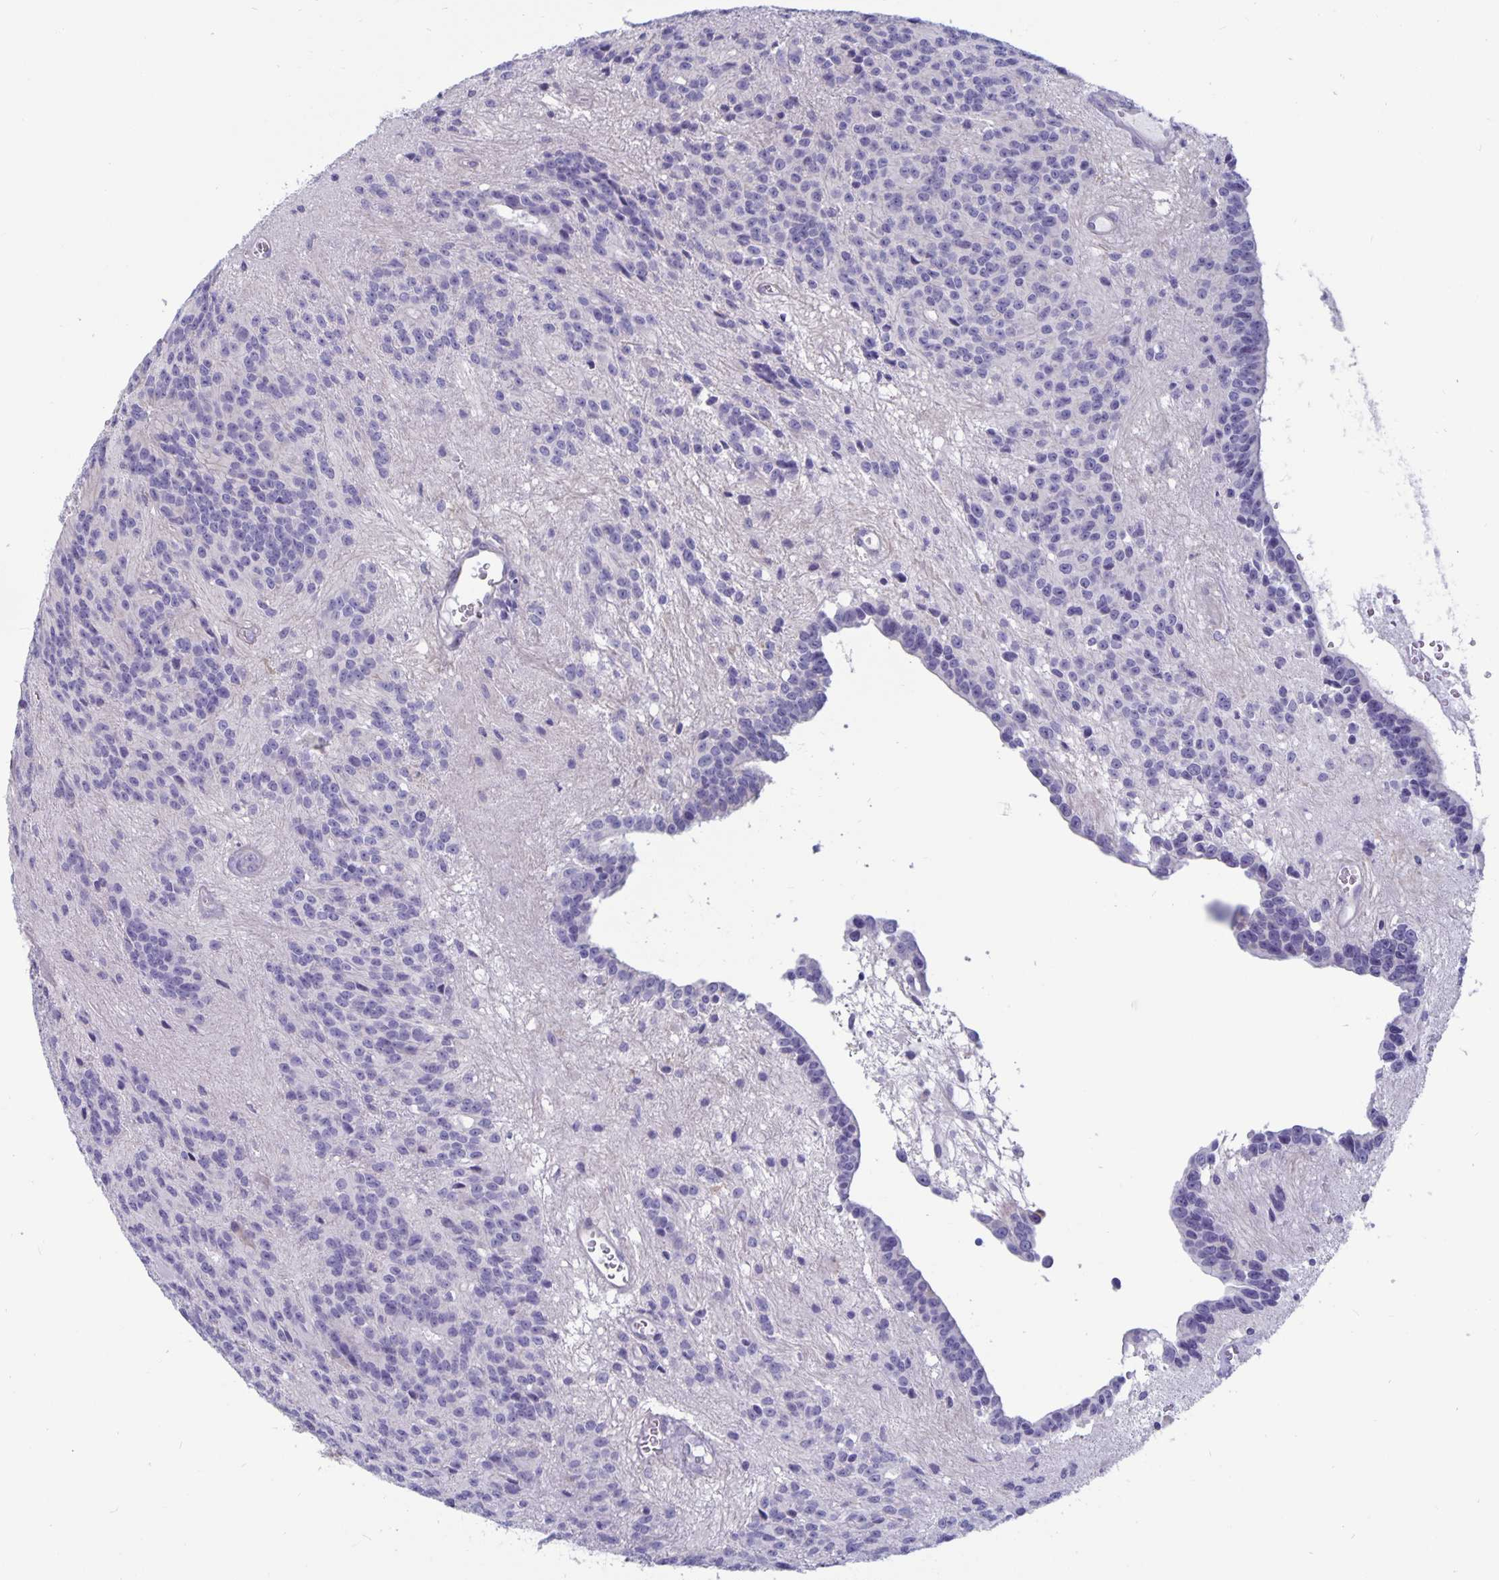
{"staining": {"intensity": "negative", "quantity": "none", "location": "none"}, "tissue": "glioma", "cell_type": "Tumor cells", "image_type": "cancer", "snomed": [{"axis": "morphology", "description": "Glioma, malignant, Low grade"}, {"axis": "topography", "description": "Brain"}], "caption": "A high-resolution histopathology image shows immunohistochemistry (IHC) staining of glioma, which demonstrates no significant expression in tumor cells.", "gene": "PLCB3", "patient": {"sex": "male", "age": 31}}